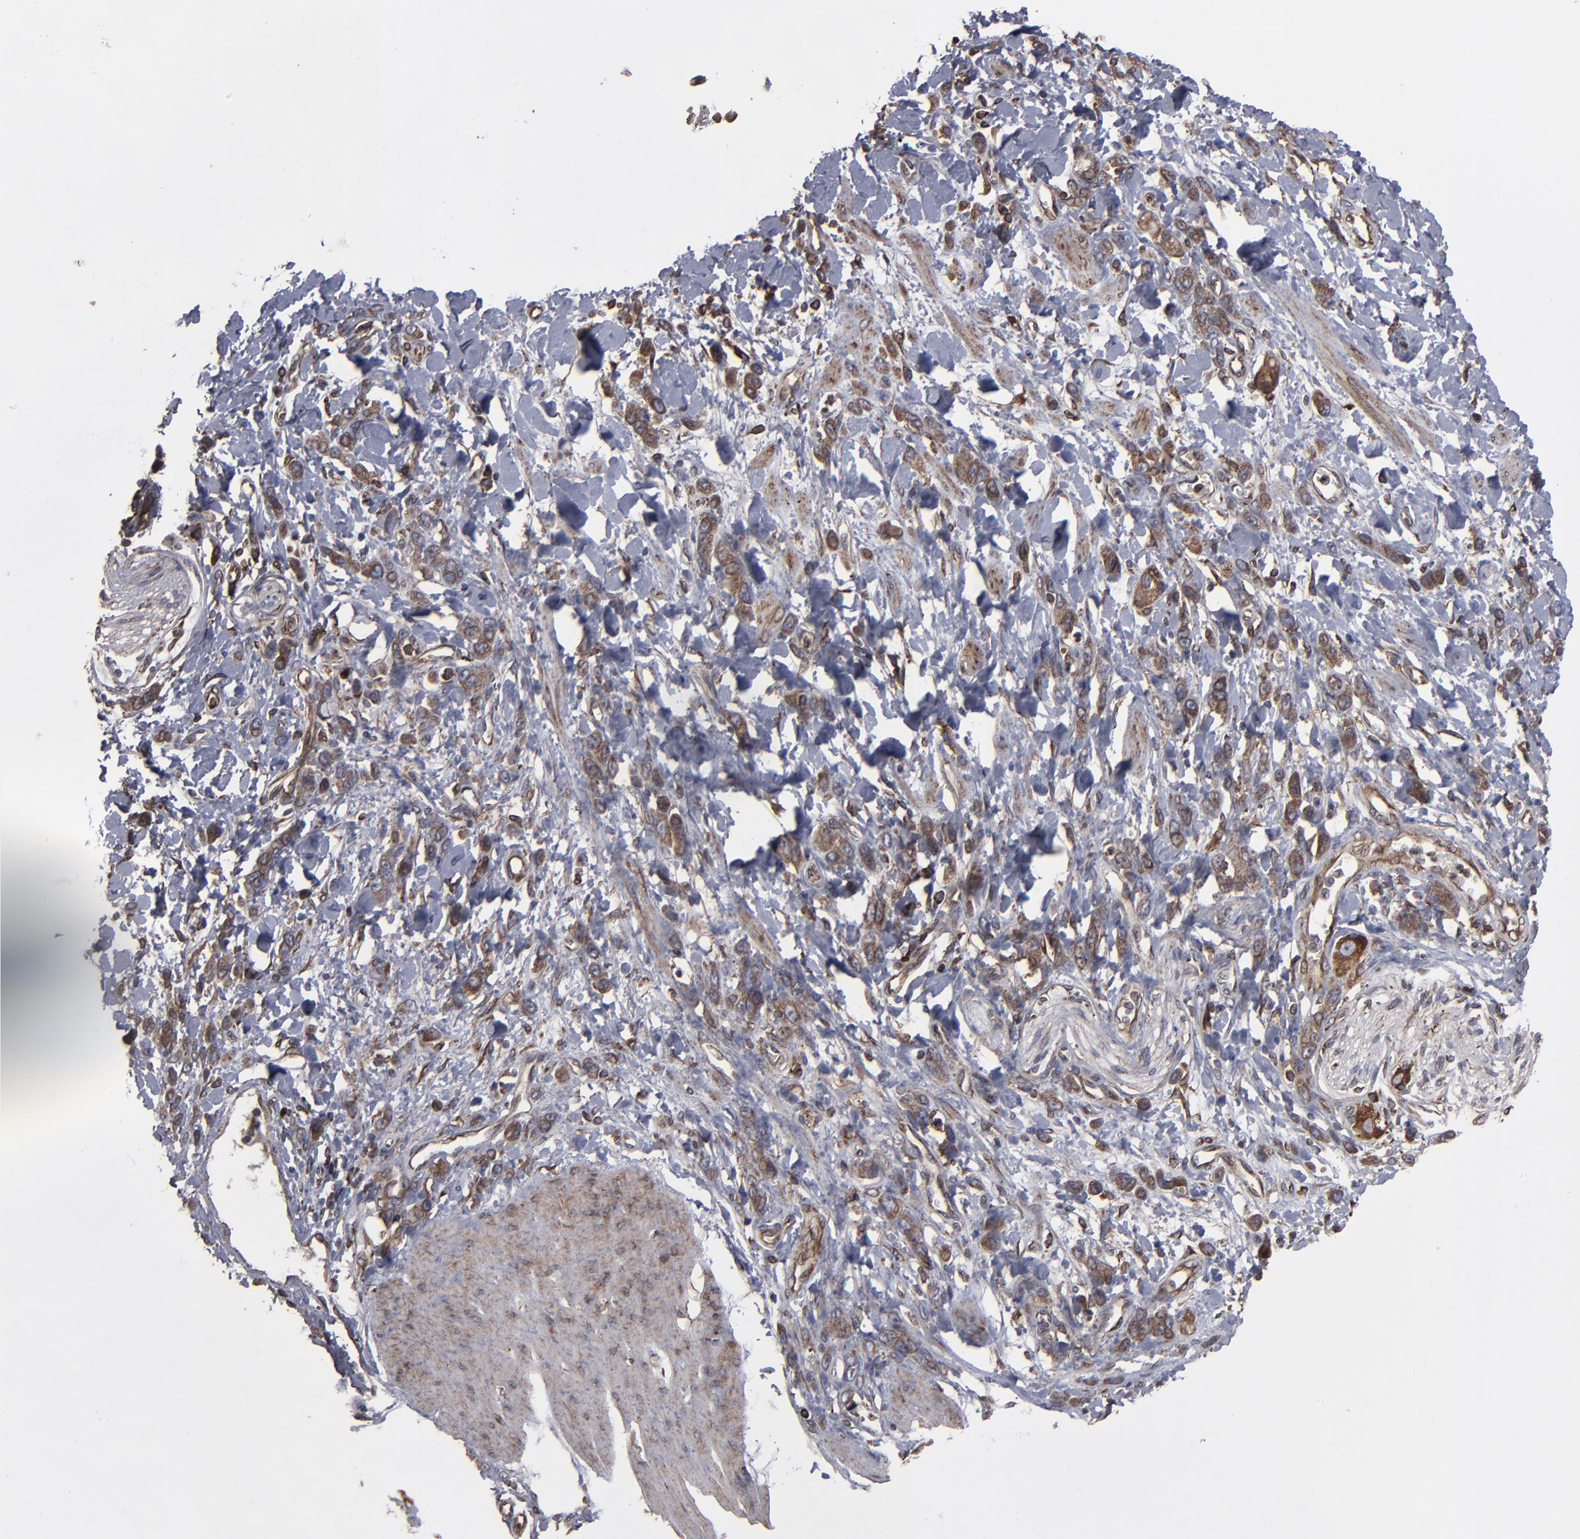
{"staining": {"intensity": "moderate", "quantity": "25%-75%", "location": "cytoplasmic/membranous"}, "tissue": "stomach cancer", "cell_type": "Tumor cells", "image_type": "cancer", "snomed": [{"axis": "morphology", "description": "Normal tissue, NOS"}, {"axis": "morphology", "description": "Adenocarcinoma, NOS"}, {"axis": "topography", "description": "Stomach"}], "caption": "Protein staining of adenocarcinoma (stomach) tissue demonstrates moderate cytoplasmic/membranous staining in approximately 25%-75% of tumor cells.", "gene": "CNIH1", "patient": {"sex": "male", "age": 82}}